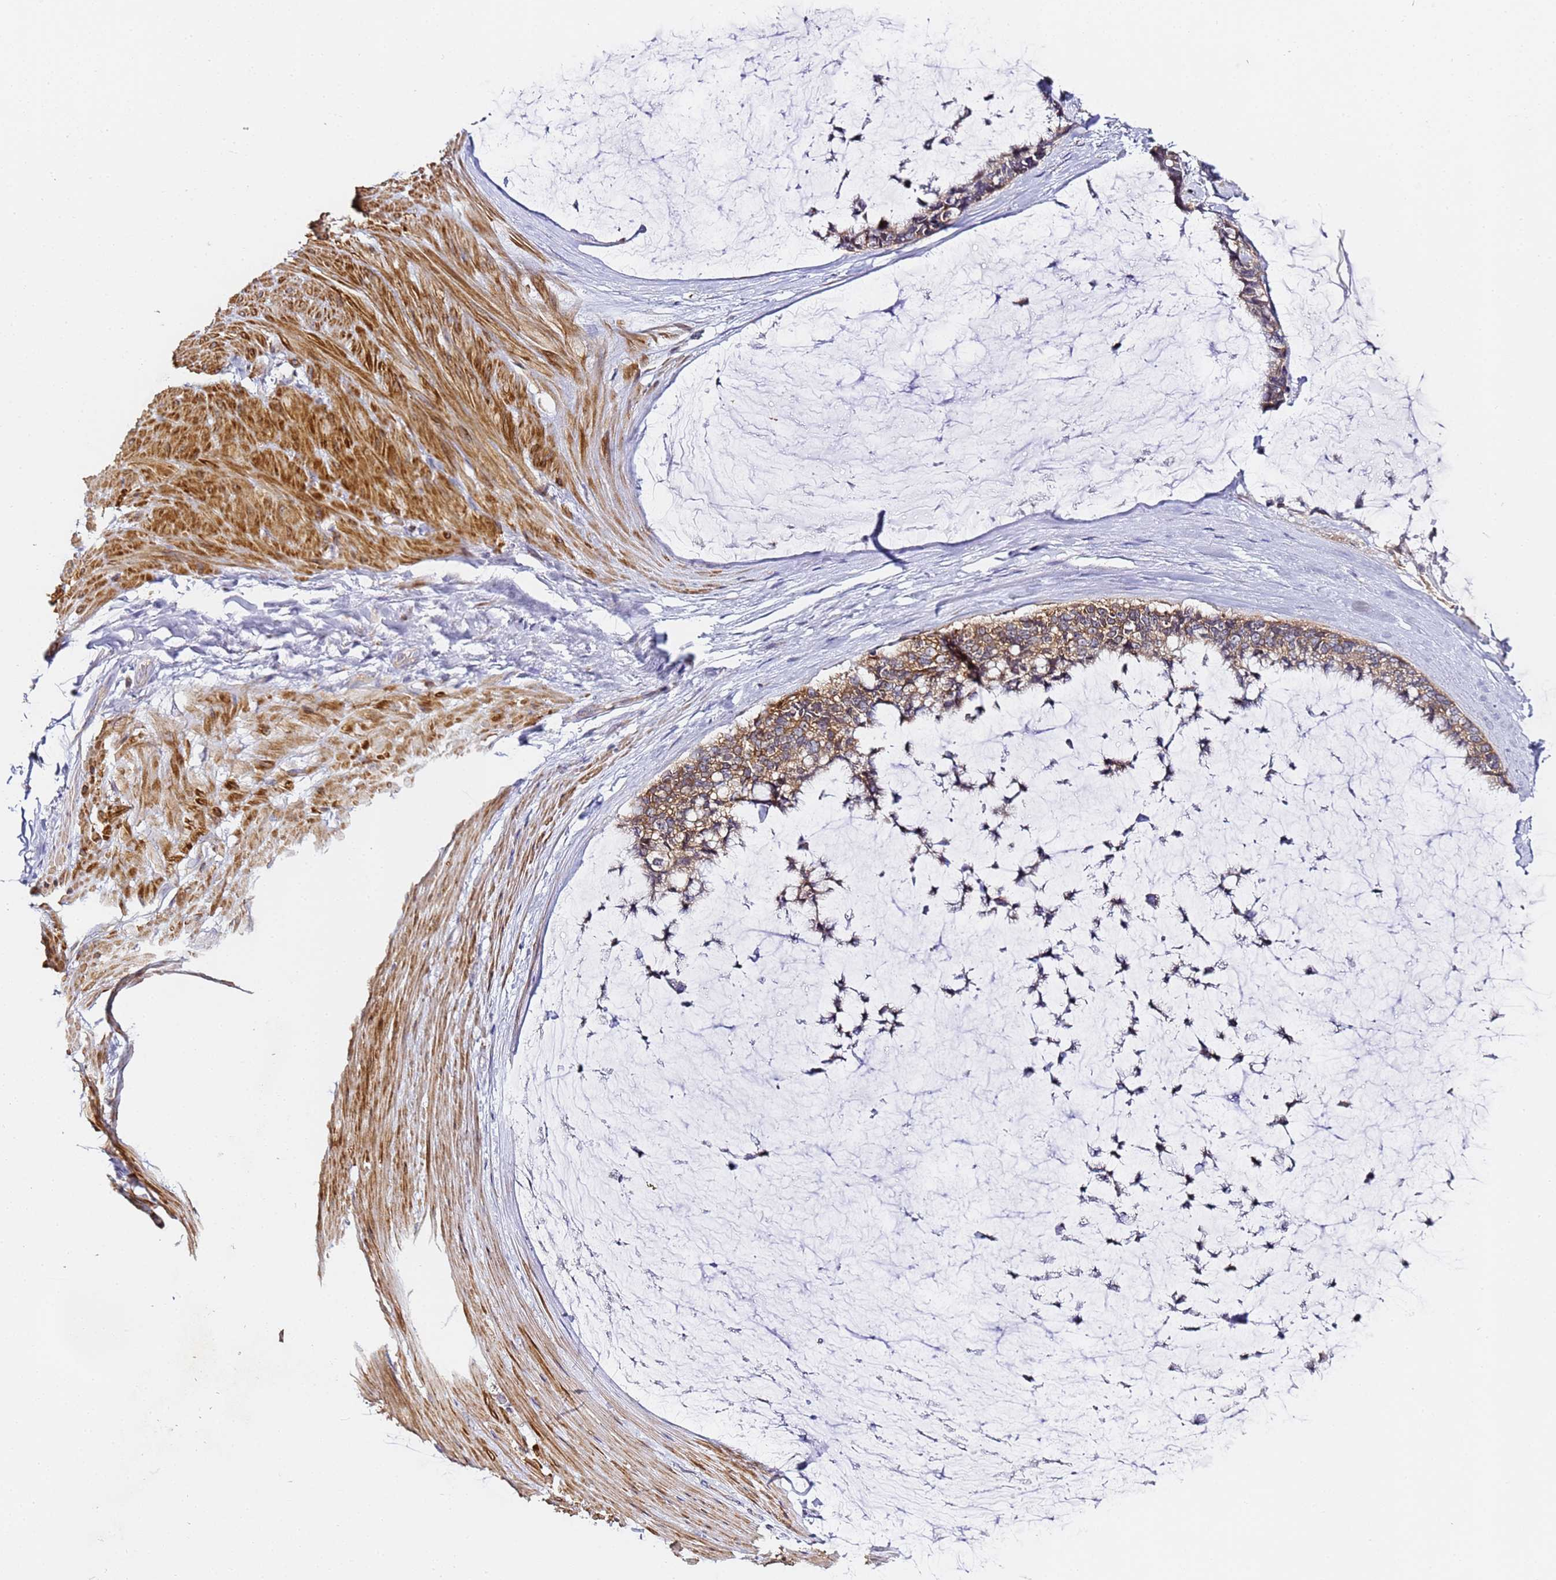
{"staining": {"intensity": "moderate", "quantity": ">75%", "location": "cytoplasmic/membranous"}, "tissue": "ovarian cancer", "cell_type": "Tumor cells", "image_type": "cancer", "snomed": [{"axis": "morphology", "description": "Cystadenocarcinoma, mucinous, NOS"}, {"axis": "topography", "description": "Ovary"}], "caption": "Ovarian cancer stained for a protein (brown) shows moderate cytoplasmic/membranous positive staining in about >75% of tumor cells.", "gene": "RPL13A", "patient": {"sex": "female", "age": 39}}